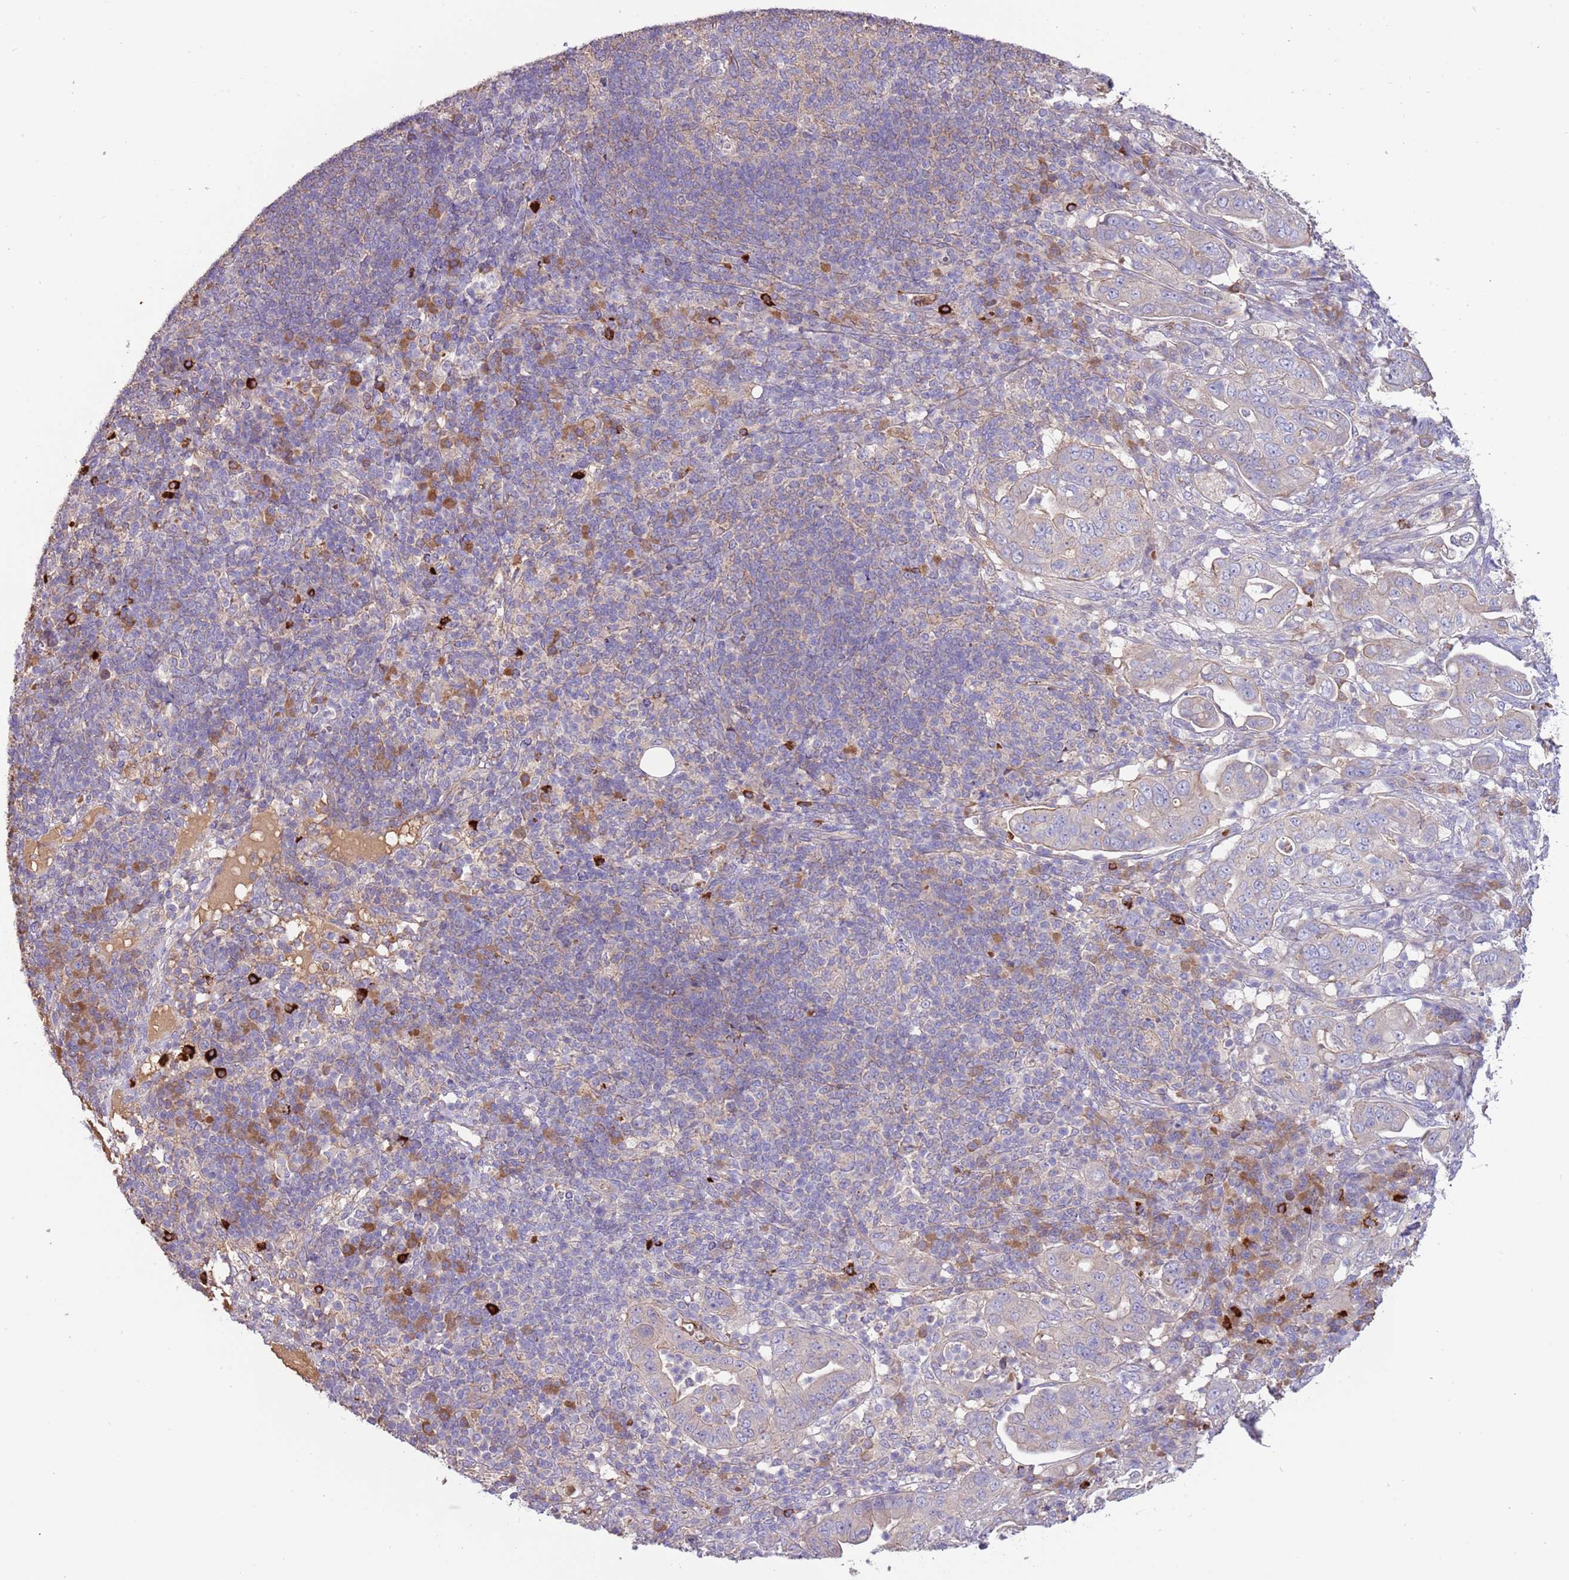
{"staining": {"intensity": "negative", "quantity": "none", "location": "none"}, "tissue": "pancreatic cancer", "cell_type": "Tumor cells", "image_type": "cancer", "snomed": [{"axis": "morphology", "description": "Normal tissue, NOS"}, {"axis": "morphology", "description": "Adenocarcinoma, NOS"}, {"axis": "topography", "description": "Lymph node"}, {"axis": "topography", "description": "Pancreas"}], "caption": "An IHC image of pancreatic adenocarcinoma is shown. There is no staining in tumor cells of pancreatic adenocarcinoma. (Stains: DAB IHC with hematoxylin counter stain, Microscopy: brightfield microscopy at high magnification).", "gene": "TRMO", "patient": {"sex": "female", "age": 67}}